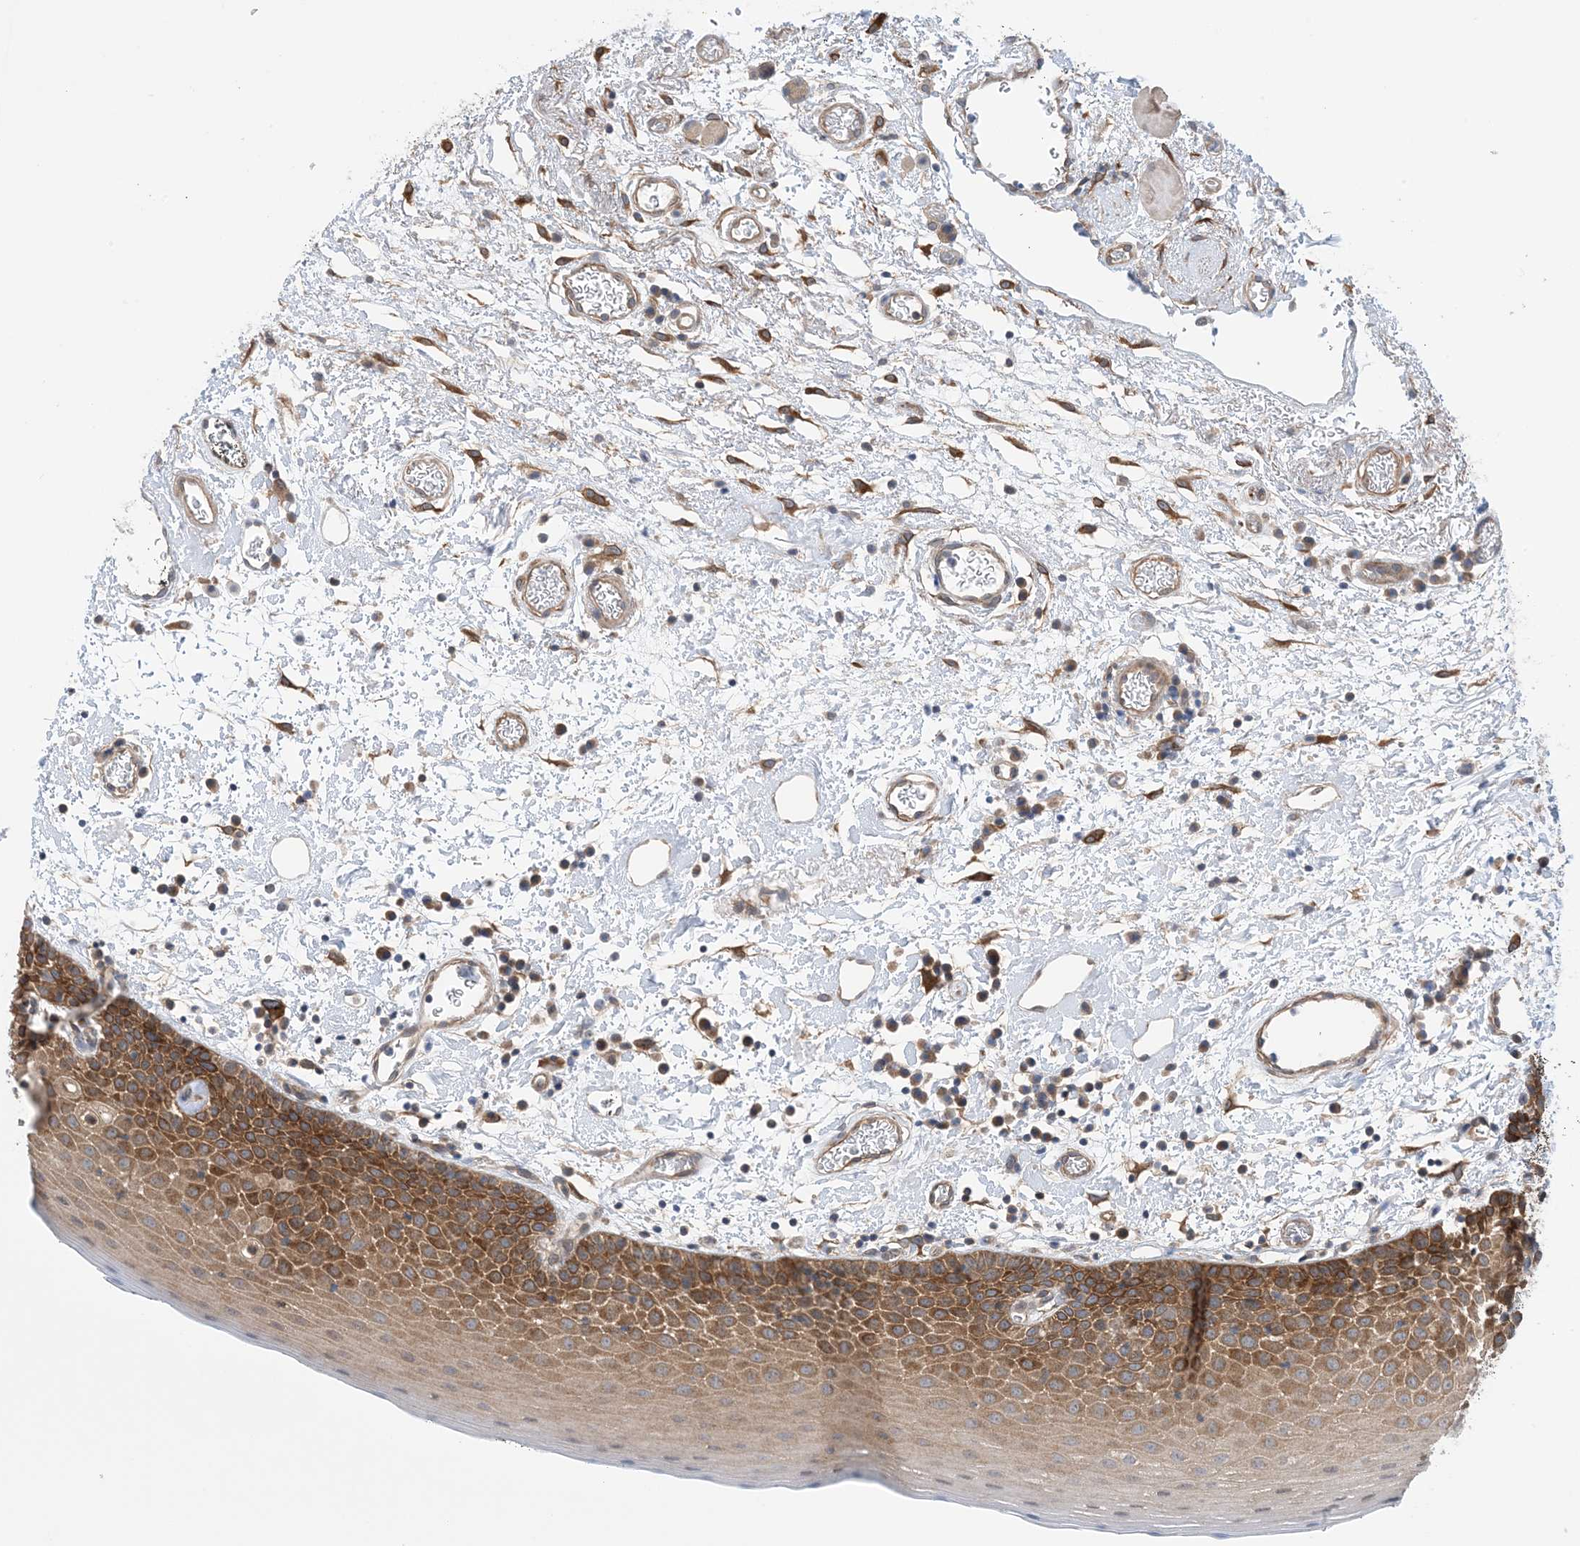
{"staining": {"intensity": "strong", "quantity": ">75%", "location": "cytoplasmic/membranous"}, "tissue": "oral mucosa", "cell_type": "Squamous epithelial cells", "image_type": "normal", "snomed": [{"axis": "morphology", "description": "Normal tissue, NOS"}, {"axis": "topography", "description": "Oral tissue"}], "caption": "Strong cytoplasmic/membranous protein expression is identified in about >75% of squamous epithelial cells in oral mucosa. (Stains: DAB (3,3'-diaminobenzidine) in brown, nuclei in blue, Microscopy: brightfield microscopy at high magnification).", "gene": "EHBP1", "patient": {"sex": "male", "age": 74}}